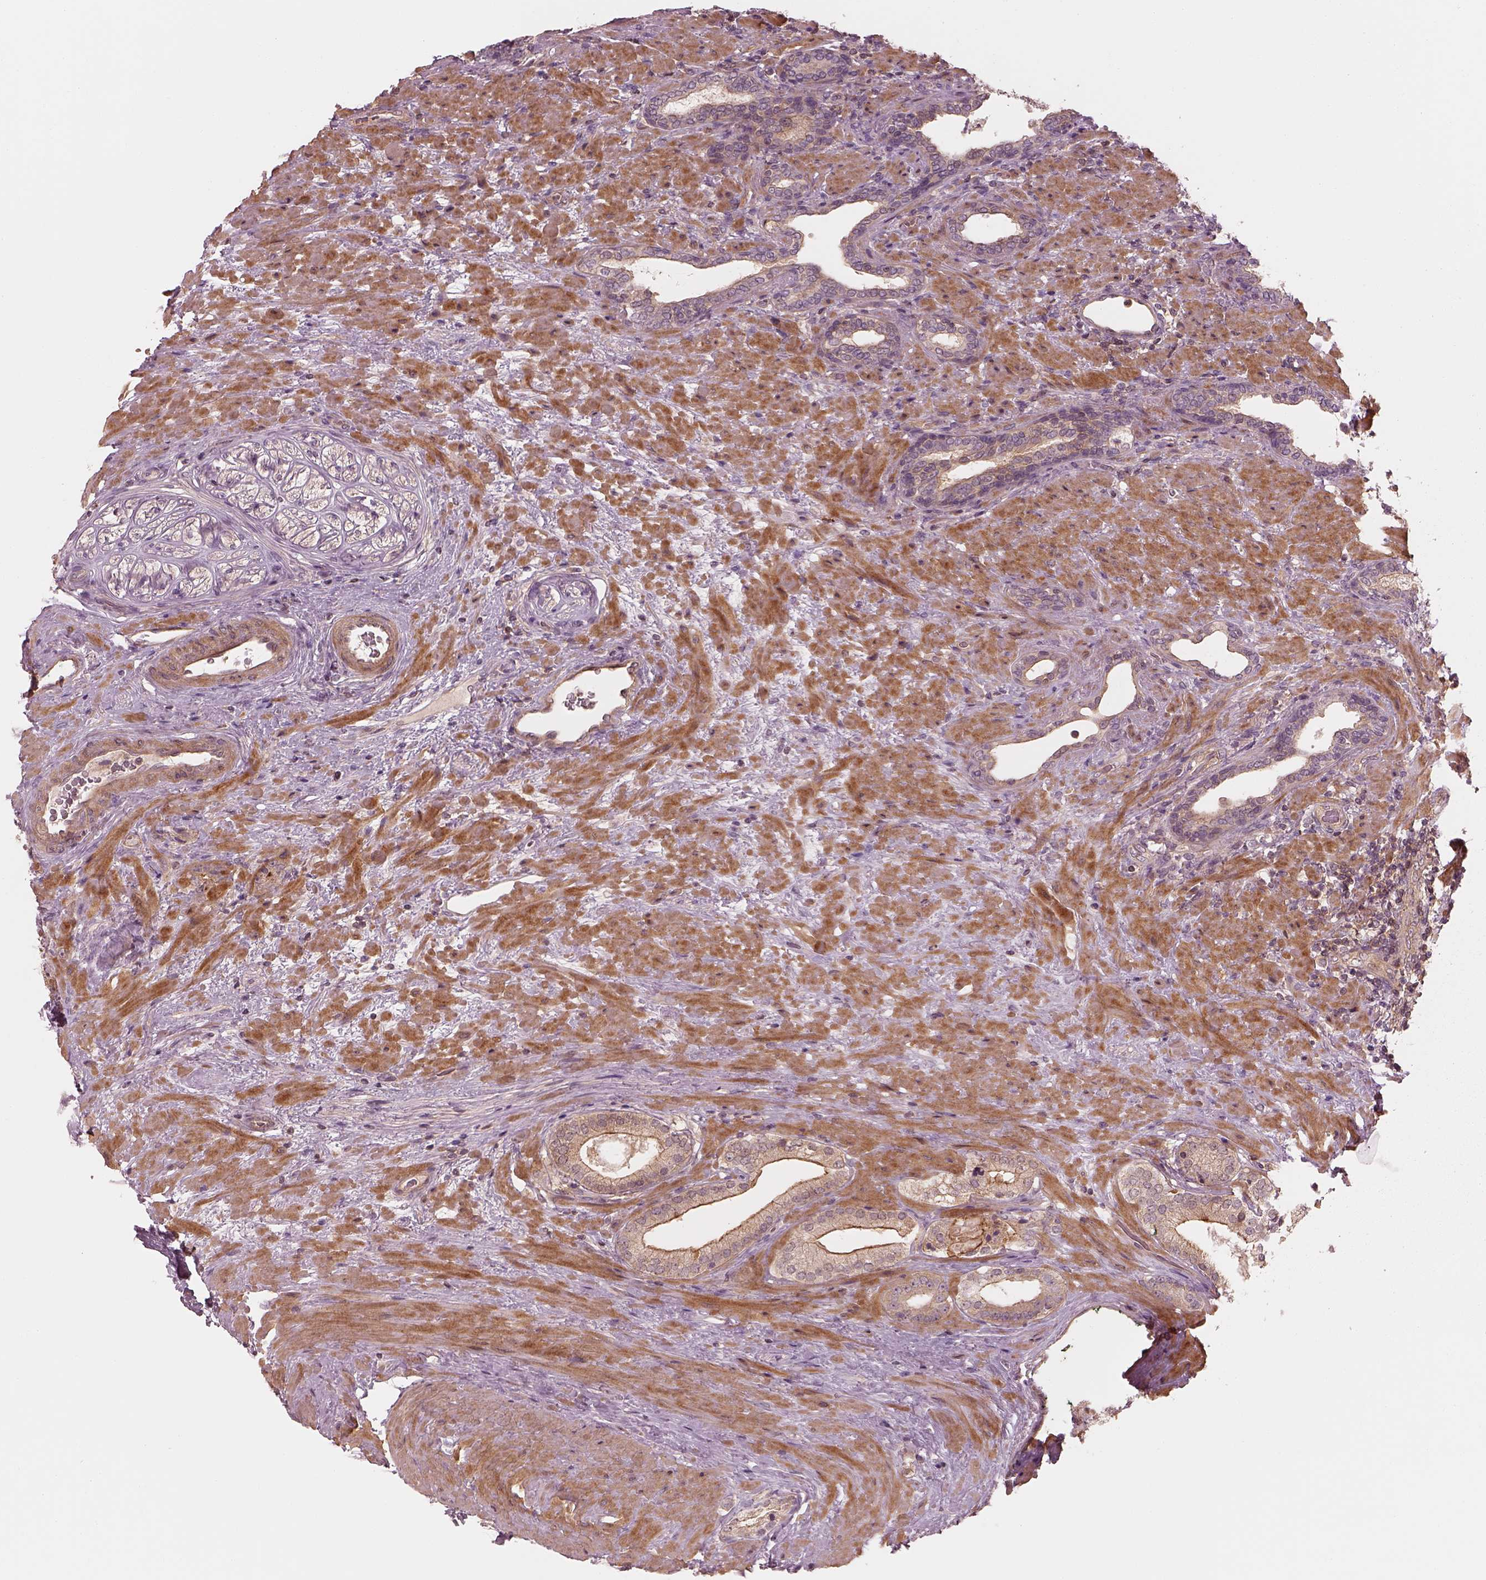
{"staining": {"intensity": "moderate", "quantity": "25%-75%", "location": "cytoplasmic/membranous"}, "tissue": "prostate cancer", "cell_type": "Tumor cells", "image_type": "cancer", "snomed": [{"axis": "morphology", "description": "Adenocarcinoma, Low grade"}, {"axis": "topography", "description": "Prostate and seminal vesicle, NOS"}], "caption": "Prostate low-grade adenocarcinoma stained with DAB IHC exhibits medium levels of moderate cytoplasmic/membranous staining in about 25%-75% of tumor cells.", "gene": "FAM107B", "patient": {"sex": "male", "age": 61}}